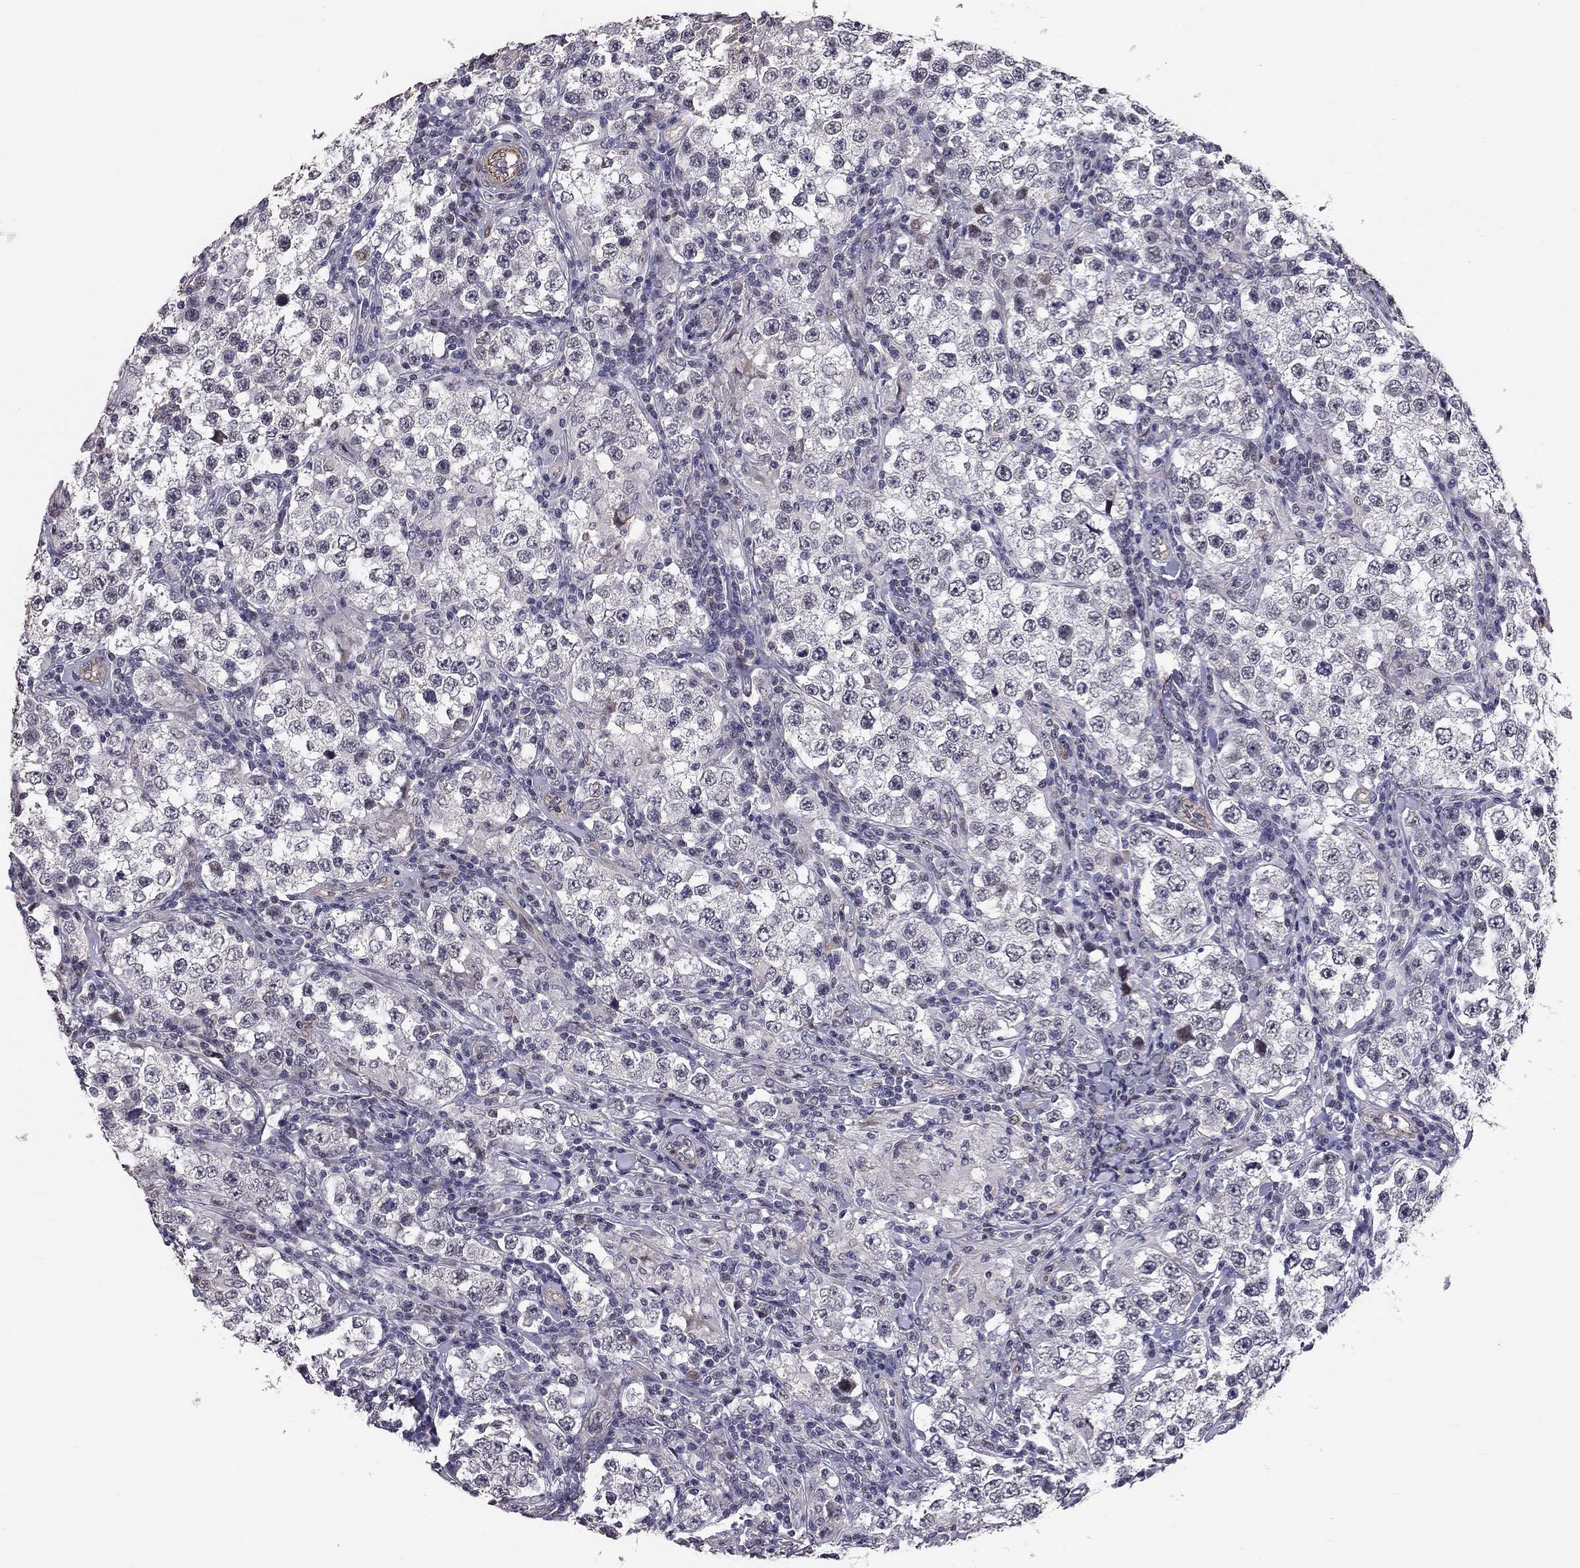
{"staining": {"intensity": "negative", "quantity": "none", "location": "none"}, "tissue": "testis cancer", "cell_type": "Tumor cells", "image_type": "cancer", "snomed": [{"axis": "morphology", "description": "Seminoma, NOS"}, {"axis": "morphology", "description": "Carcinoma, Embryonal, NOS"}, {"axis": "topography", "description": "Testis"}], "caption": "Testis embryonal carcinoma was stained to show a protein in brown. There is no significant positivity in tumor cells.", "gene": "GJB4", "patient": {"sex": "male", "age": 41}}